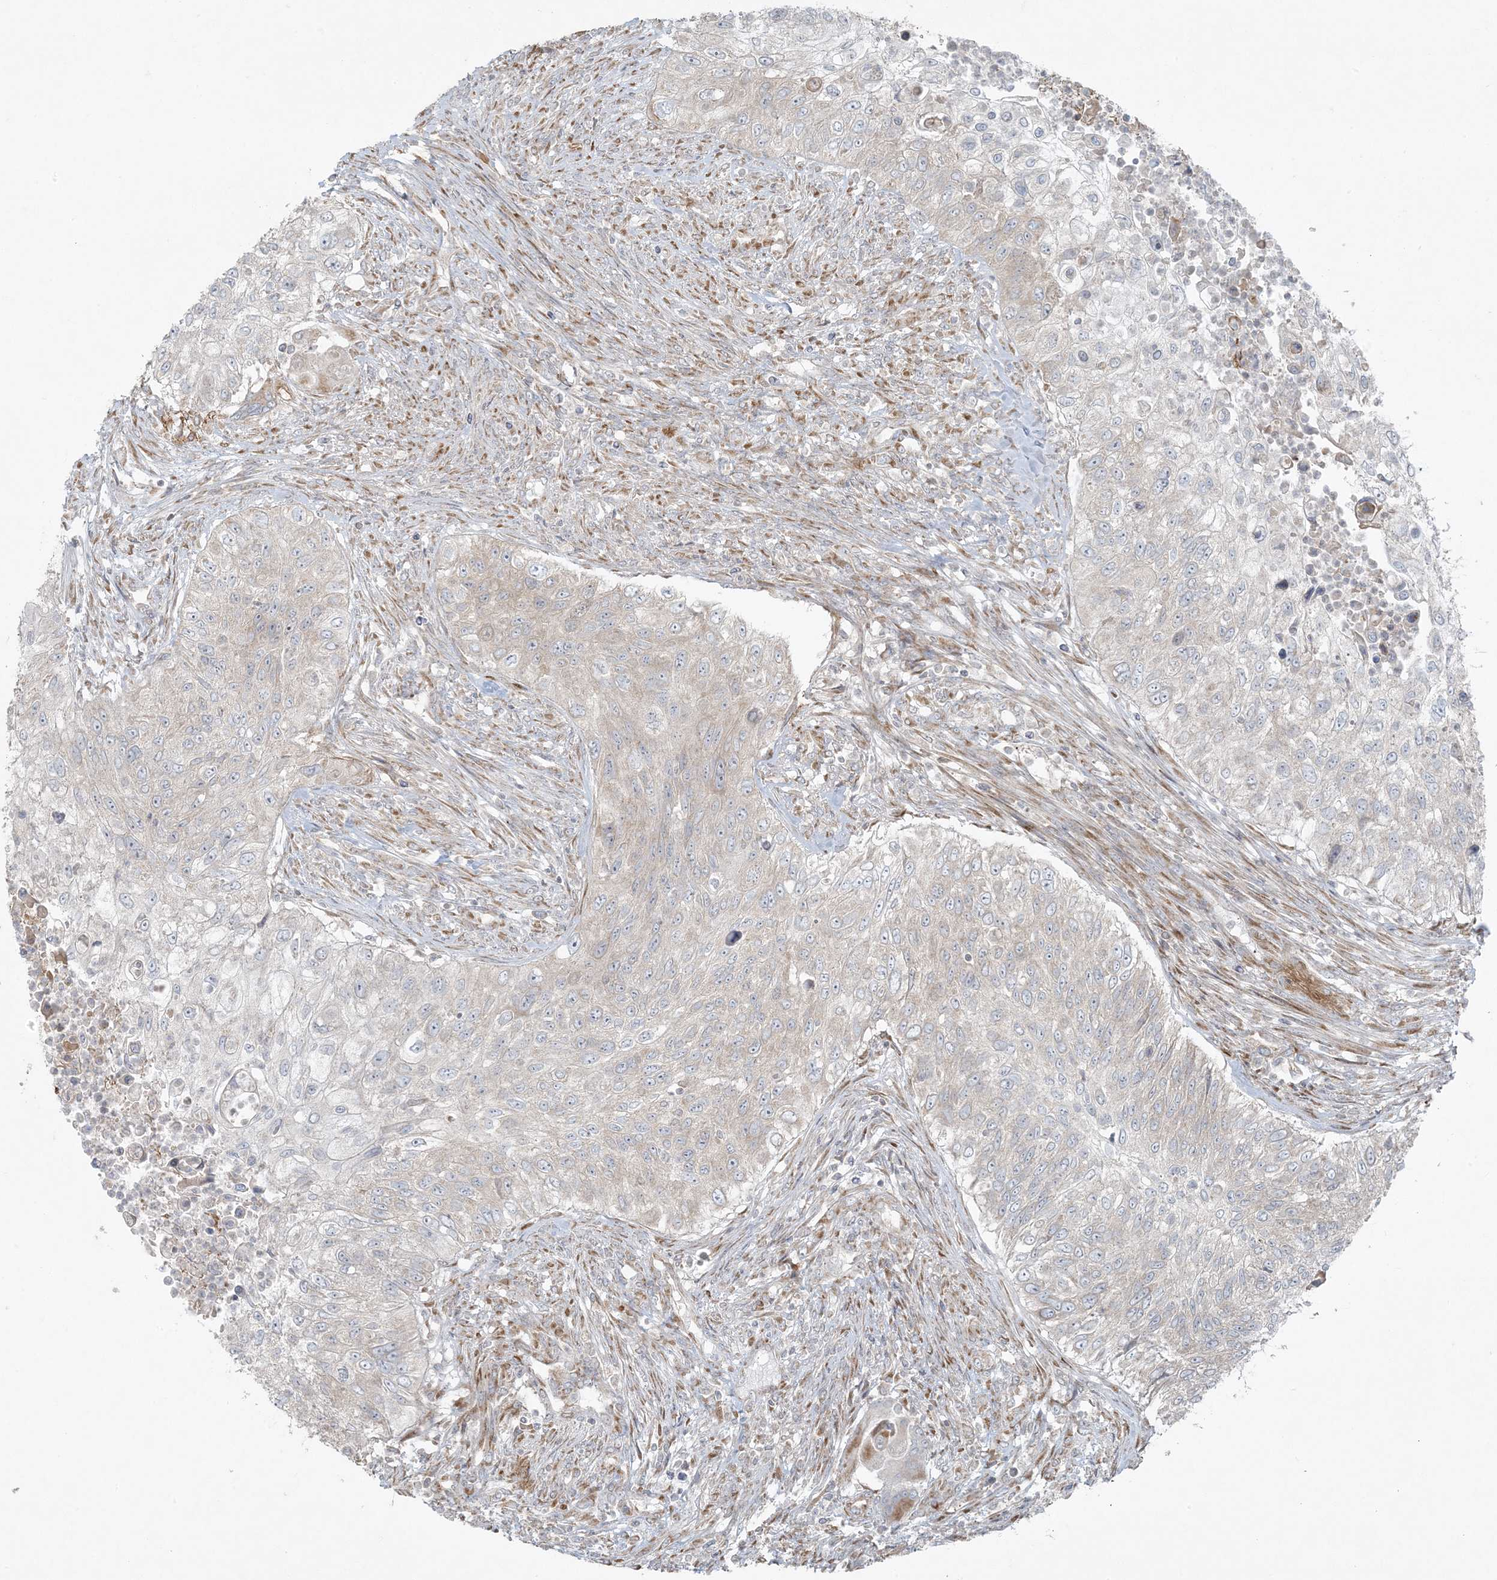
{"staining": {"intensity": "negative", "quantity": "none", "location": "none"}, "tissue": "urothelial cancer", "cell_type": "Tumor cells", "image_type": "cancer", "snomed": [{"axis": "morphology", "description": "Urothelial carcinoma, High grade"}, {"axis": "topography", "description": "Urinary bladder"}], "caption": "This micrograph is of high-grade urothelial carcinoma stained with immunohistochemistry (IHC) to label a protein in brown with the nuclei are counter-stained blue. There is no positivity in tumor cells.", "gene": "ZNF263", "patient": {"sex": "female", "age": 60}}